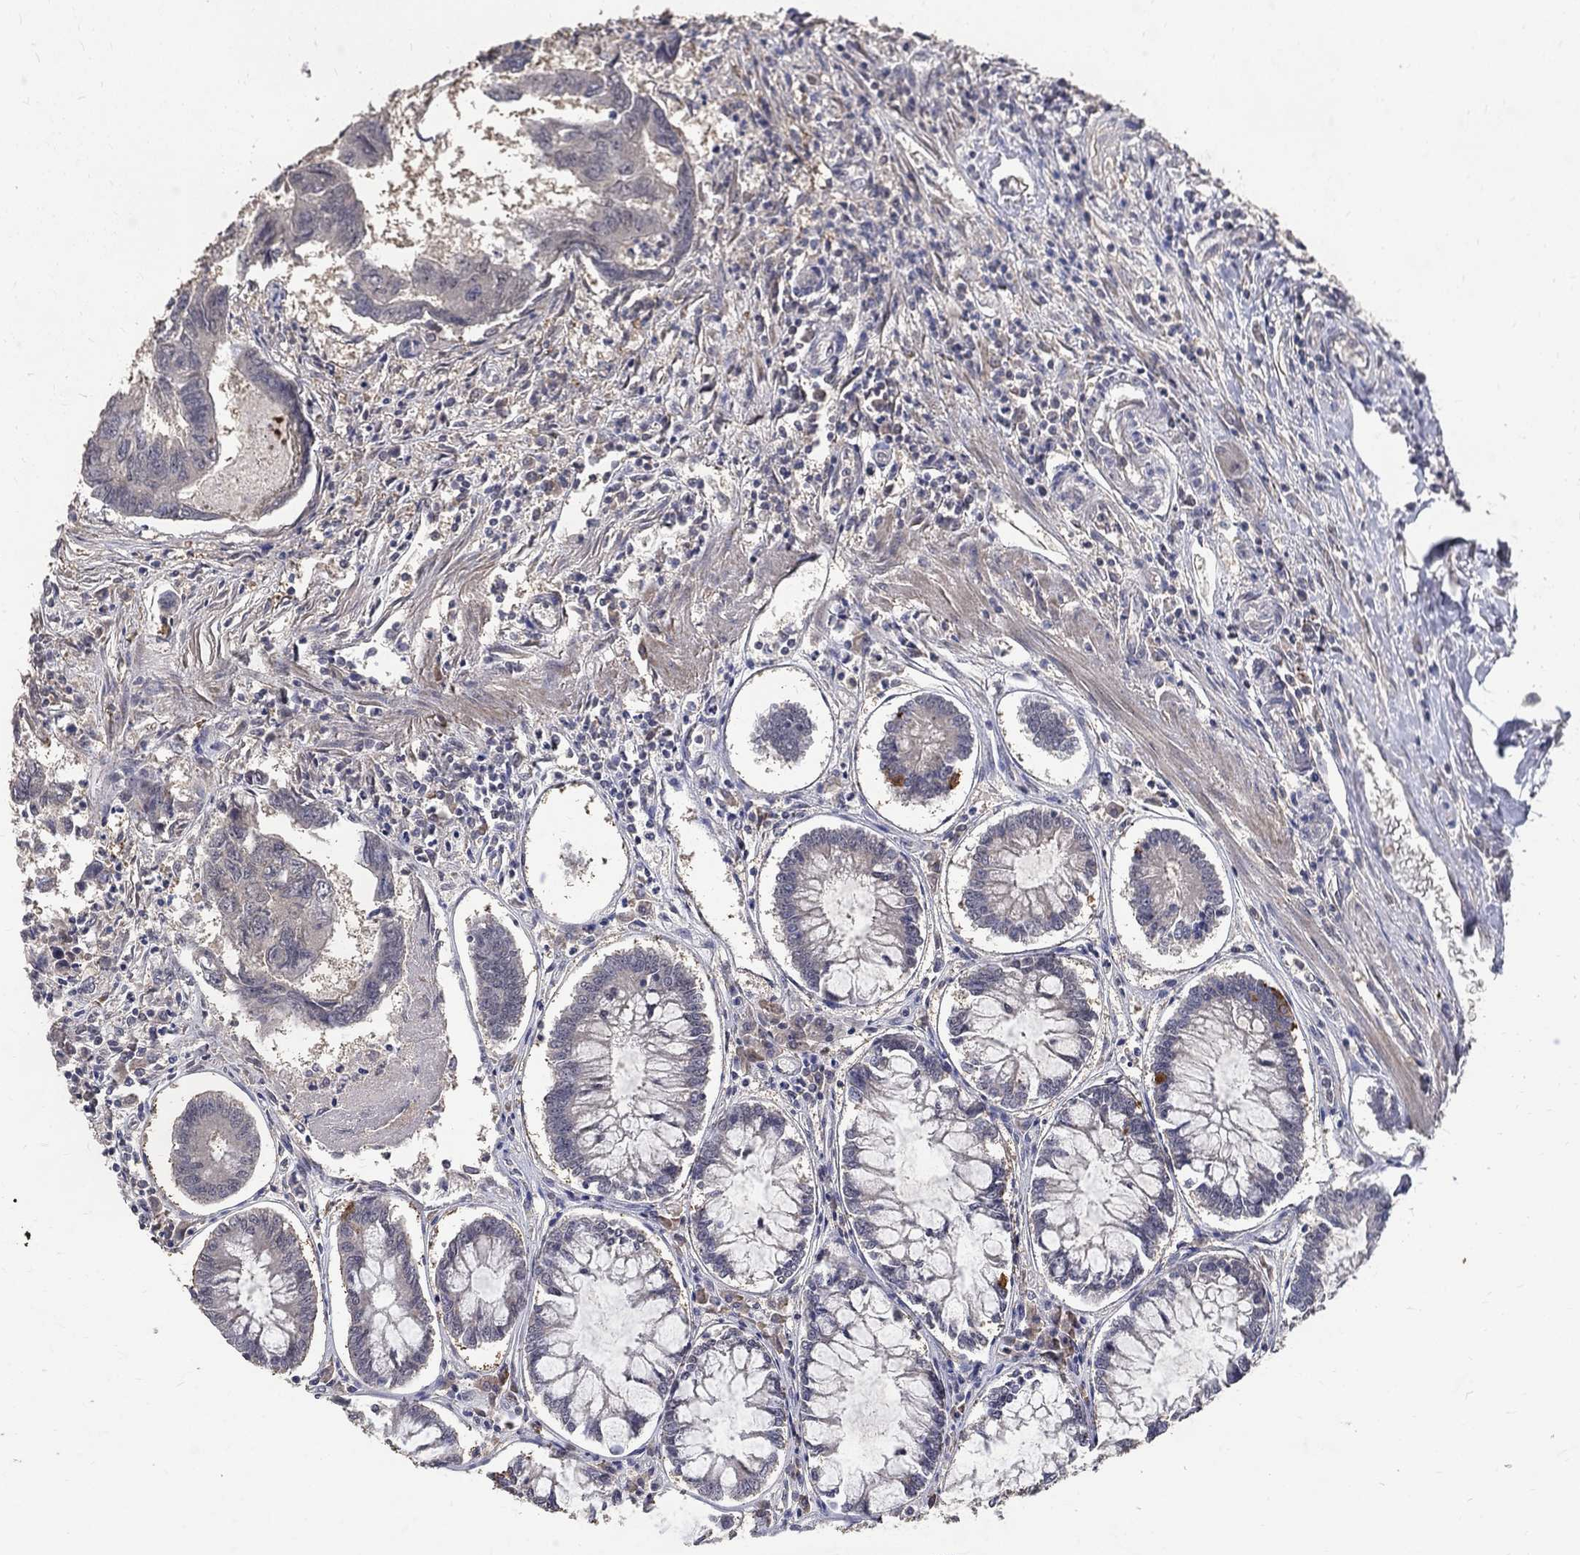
{"staining": {"intensity": "negative", "quantity": "none", "location": "none"}, "tissue": "colorectal cancer", "cell_type": "Tumor cells", "image_type": "cancer", "snomed": [{"axis": "morphology", "description": "Adenocarcinoma, NOS"}, {"axis": "topography", "description": "Colon"}], "caption": "Immunohistochemistry (IHC) image of adenocarcinoma (colorectal) stained for a protein (brown), which displays no expression in tumor cells.", "gene": "C17orf75", "patient": {"sex": "female", "age": 65}}